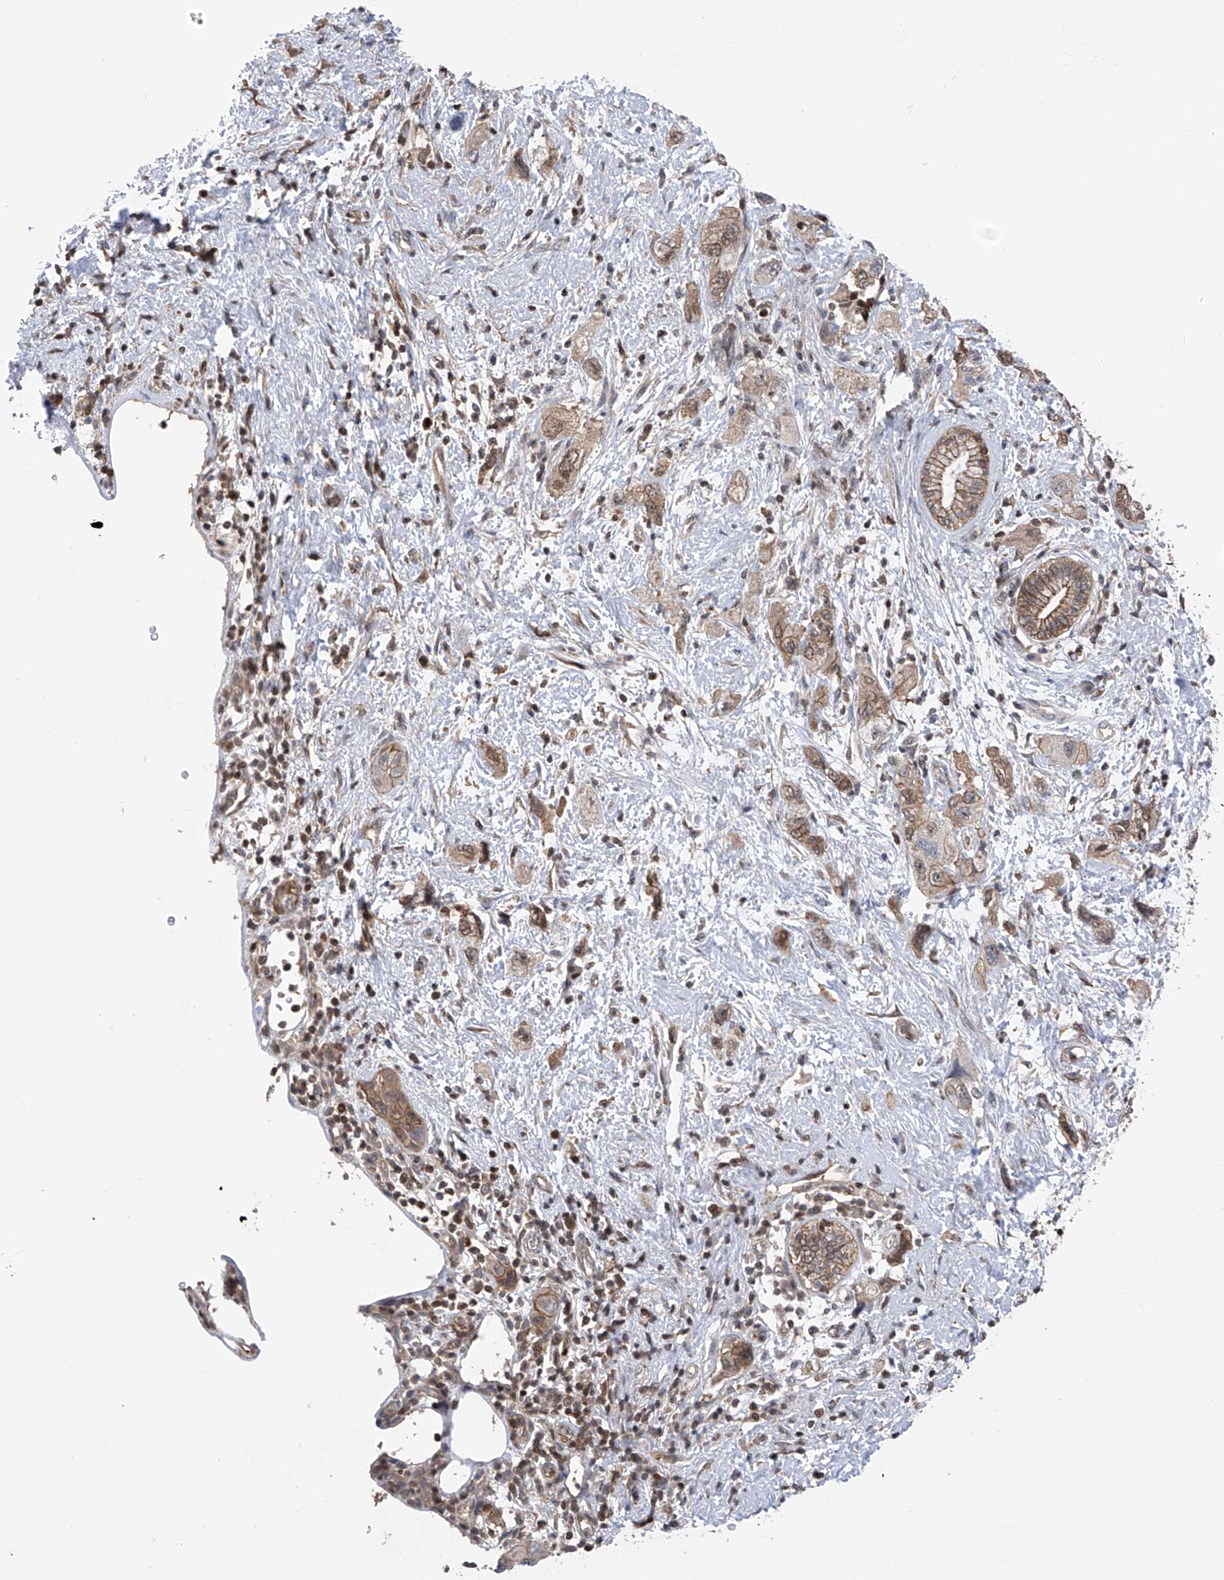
{"staining": {"intensity": "weak", "quantity": ">75%", "location": "cytoplasmic/membranous"}, "tissue": "pancreatic cancer", "cell_type": "Tumor cells", "image_type": "cancer", "snomed": [{"axis": "morphology", "description": "Adenocarcinoma, NOS"}, {"axis": "topography", "description": "Pancreas"}], "caption": "This is an image of IHC staining of pancreatic adenocarcinoma, which shows weak positivity in the cytoplasmic/membranous of tumor cells.", "gene": "DNAJC9", "patient": {"sex": "female", "age": 73}}